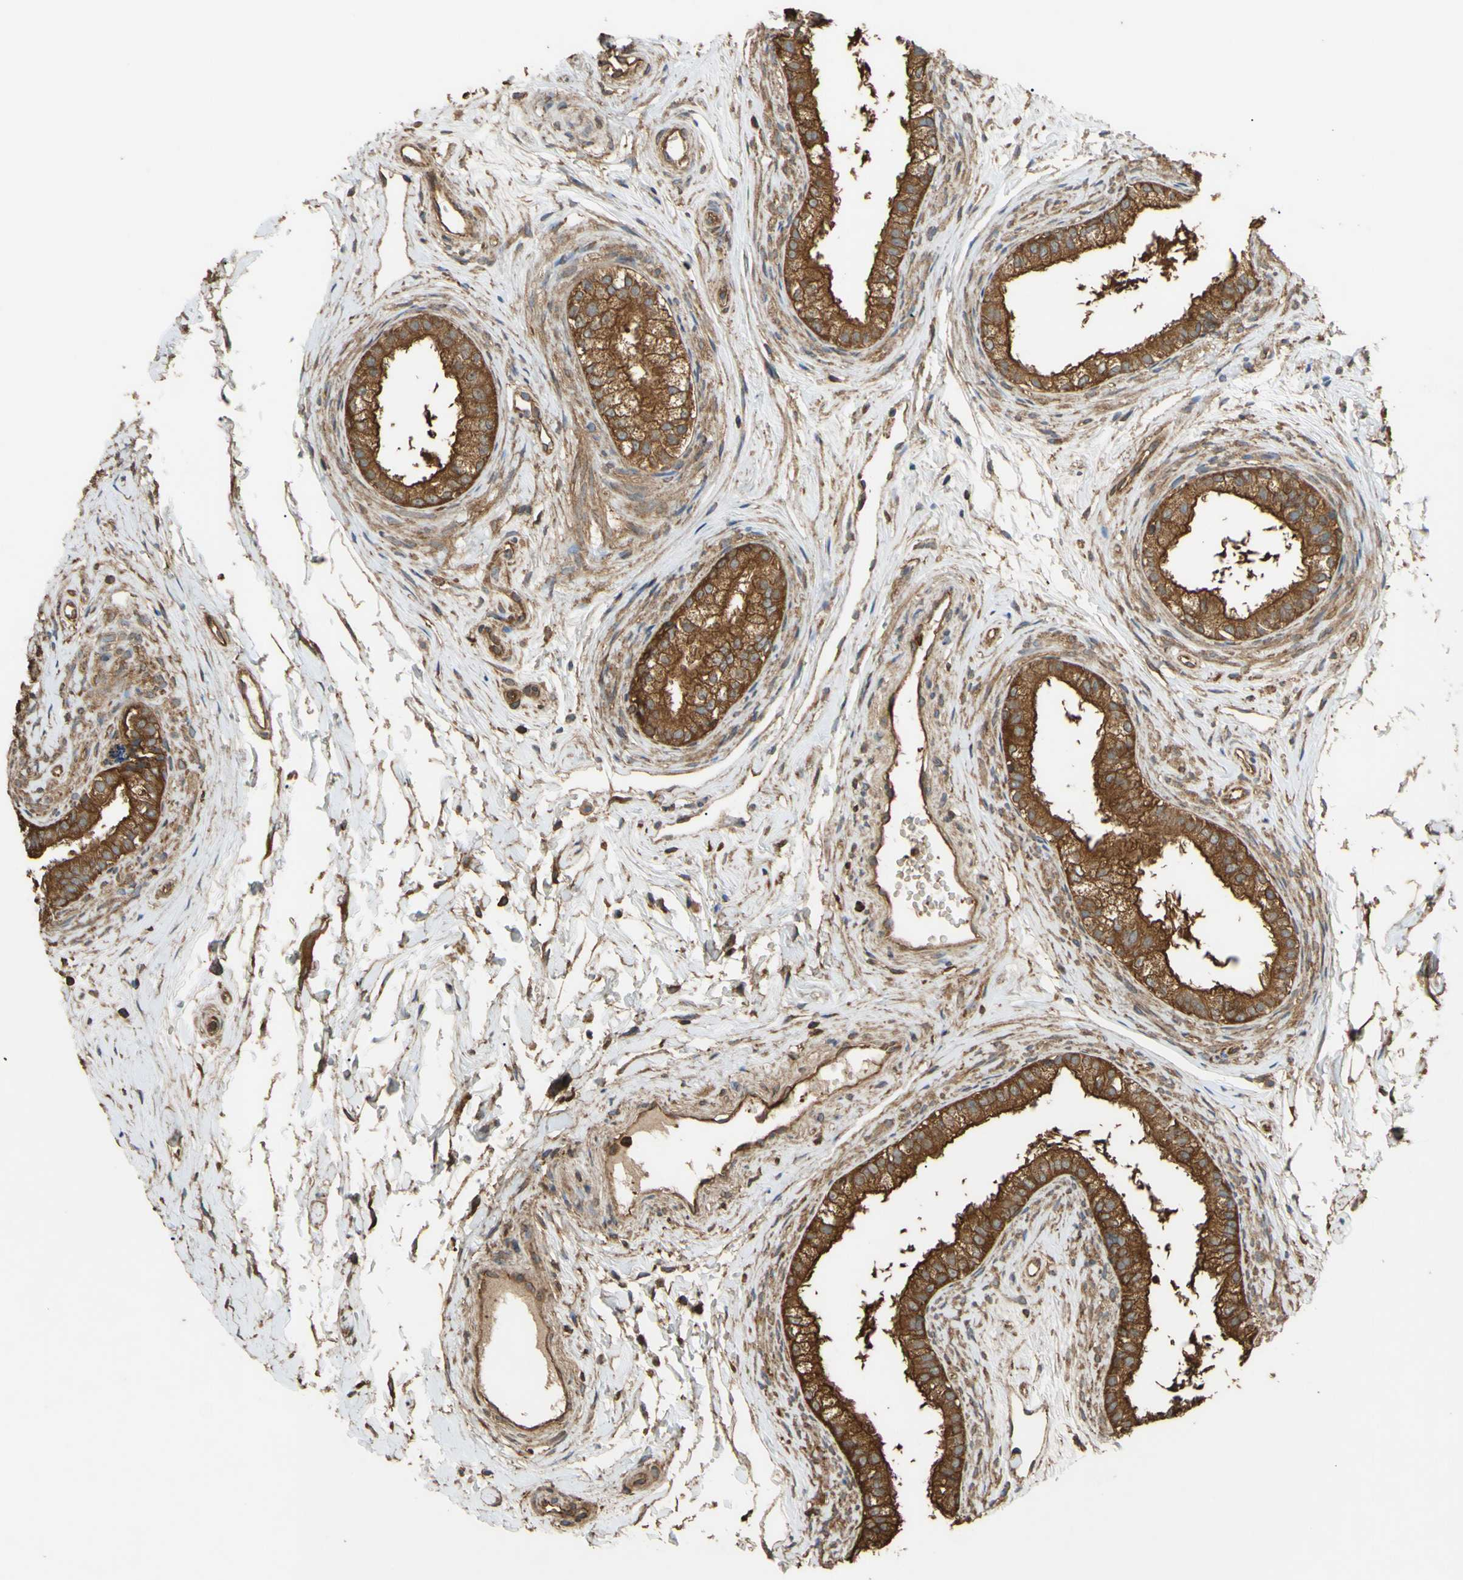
{"staining": {"intensity": "strong", "quantity": ">75%", "location": "cytoplasmic/membranous"}, "tissue": "epididymis", "cell_type": "Glandular cells", "image_type": "normal", "snomed": [{"axis": "morphology", "description": "Normal tissue, NOS"}, {"axis": "topography", "description": "Epididymis"}], "caption": "Strong cytoplasmic/membranous expression is appreciated in approximately >75% of glandular cells in benign epididymis. The protein is stained brown, and the nuclei are stained in blue (DAB (3,3'-diaminobenzidine) IHC with brightfield microscopy, high magnification).", "gene": "CTTN", "patient": {"sex": "male", "age": 56}}